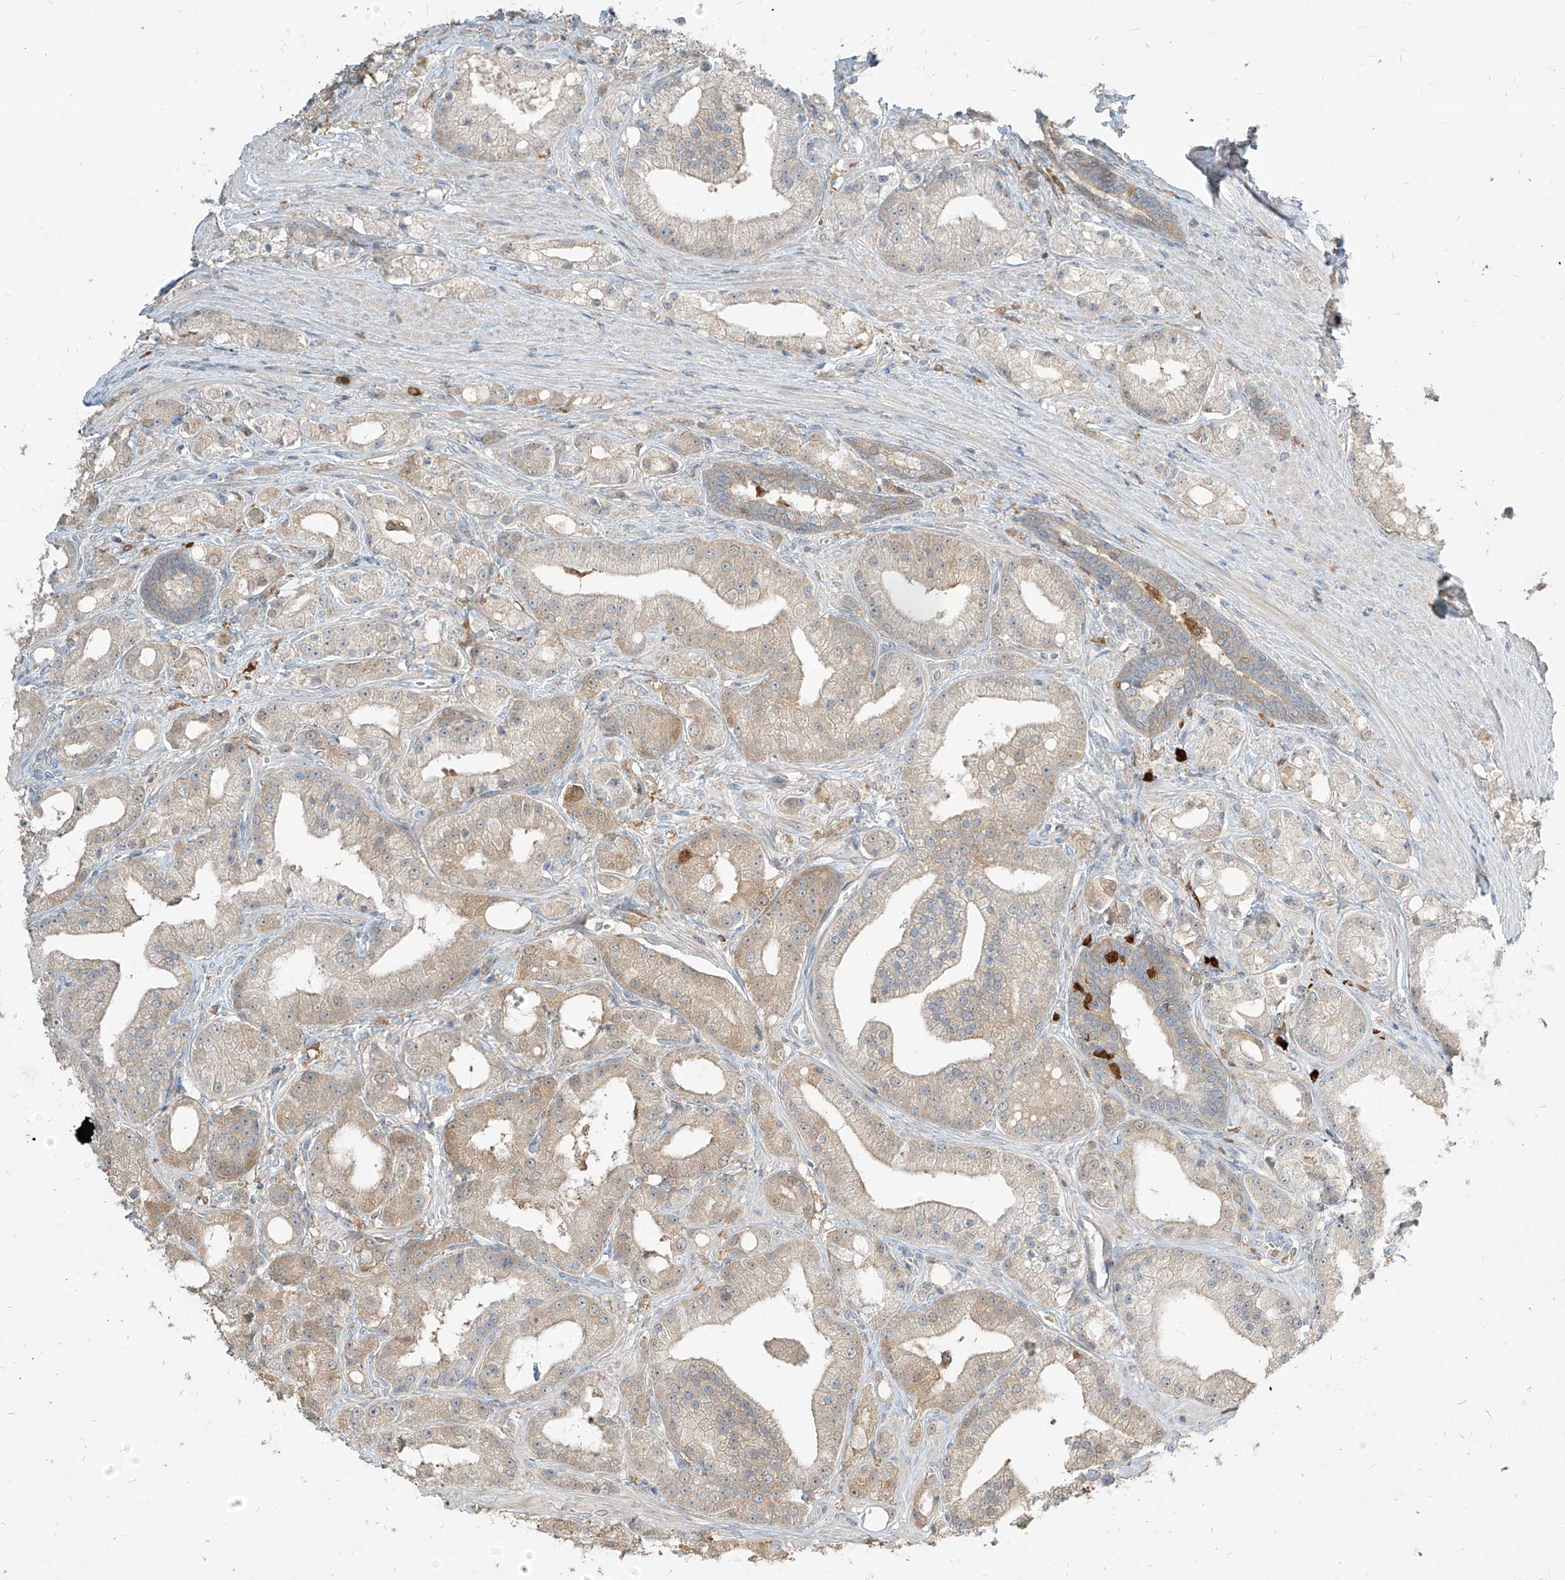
{"staining": {"intensity": "weak", "quantity": "<25%", "location": "cytoplasmic/membranous"}, "tissue": "prostate cancer", "cell_type": "Tumor cells", "image_type": "cancer", "snomed": [{"axis": "morphology", "description": "Adenocarcinoma, Low grade"}, {"axis": "topography", "description": "Prostate"}], "caption": "Immunohistochemistry (IHC) histopathology image of neoplastic tissue: prostate cancer stained with DAB shows no significant protein positivity in tumor cells.", "gene": "PGD", "patient": {"sex": "male", "age": 67}}